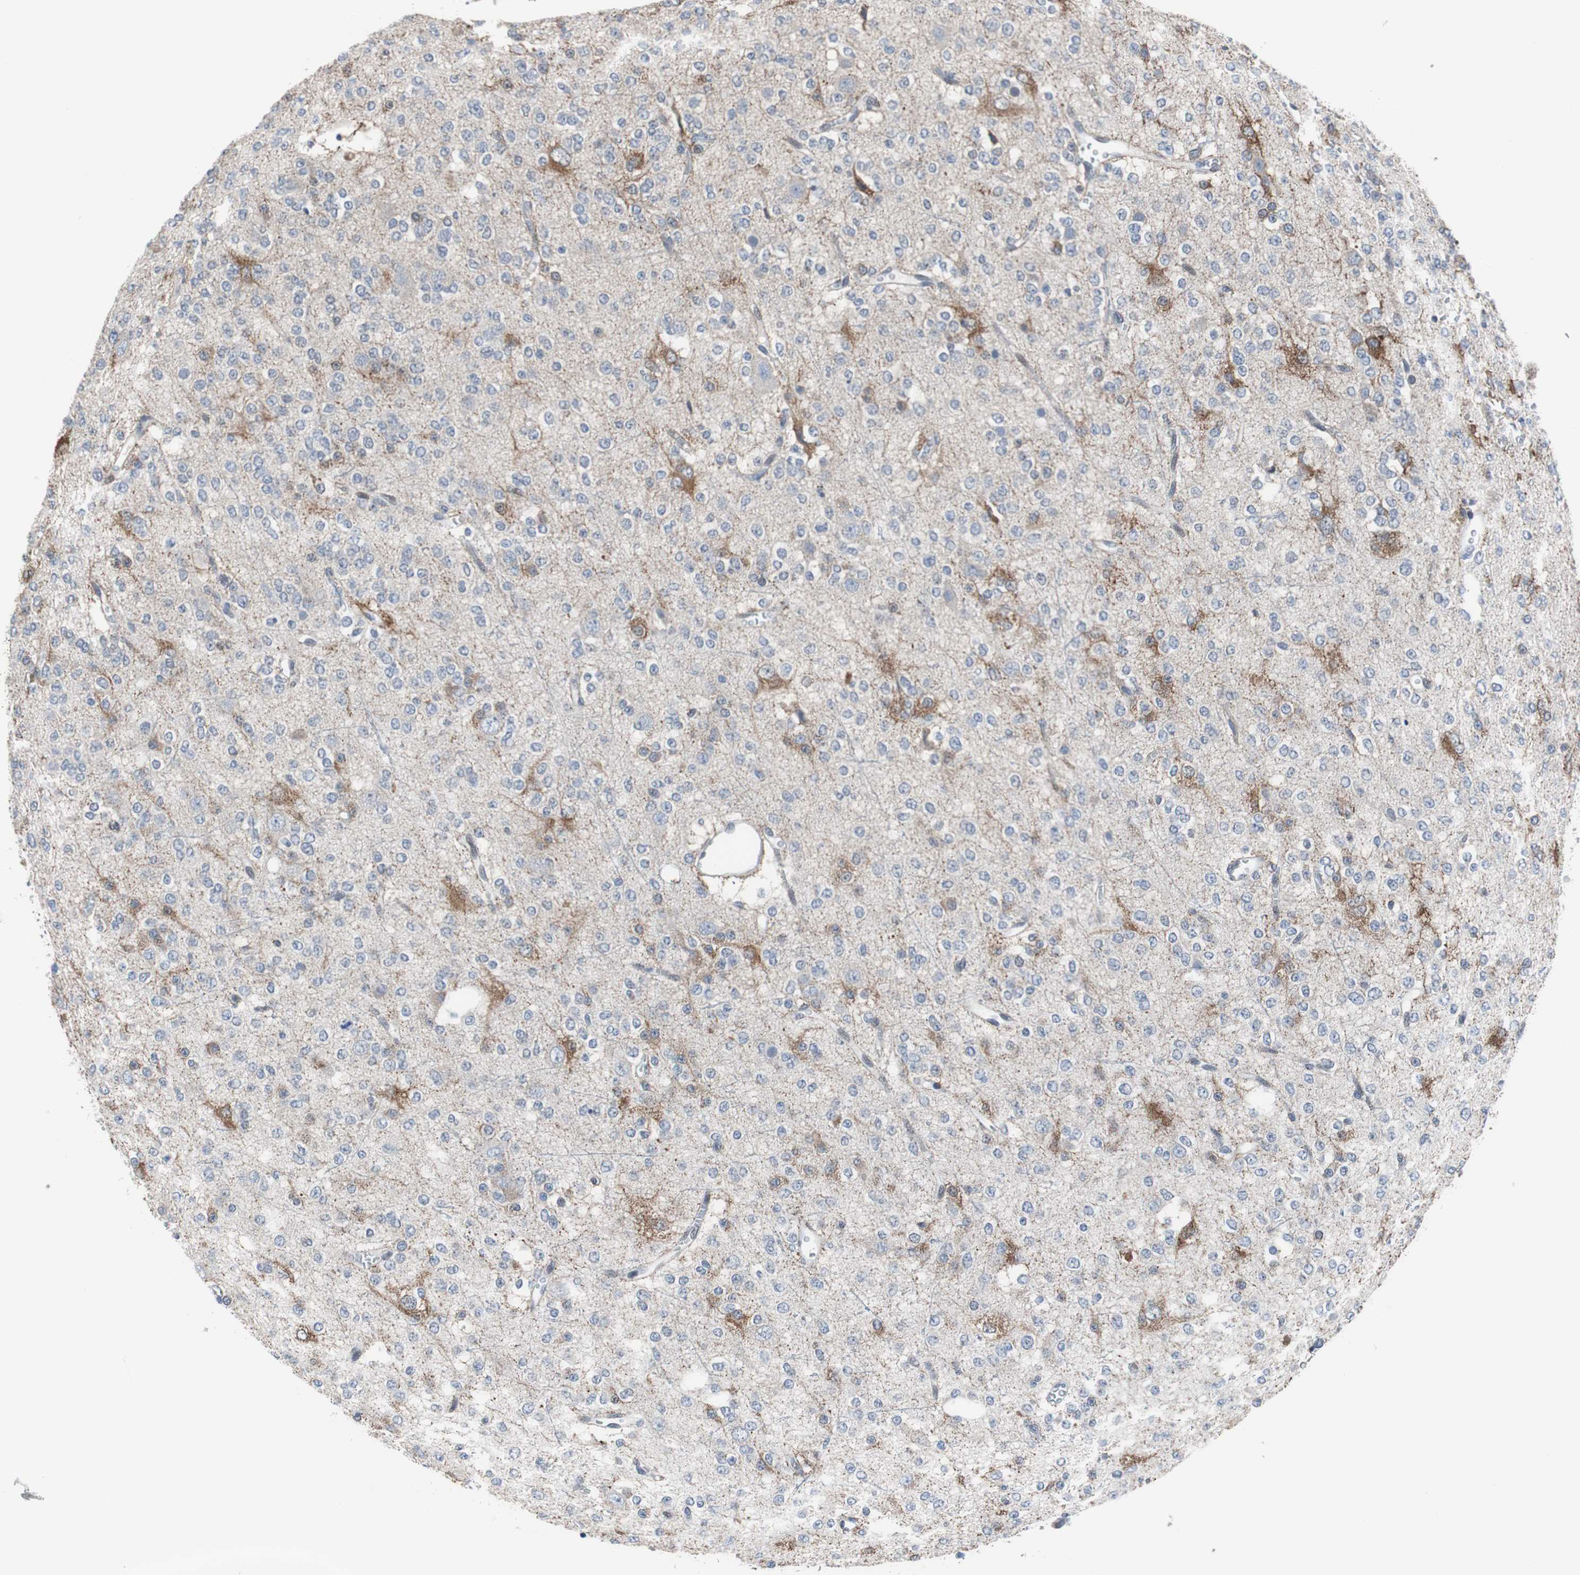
{"staining": {"intensity": "weak", "quantity": "<25%", "location": "cytoplasmic/membranous"}, "tissue": "glioma", "cell_type": "Tumor cells", "image_type": "cancer", "snomed": [{"axis": "morphology", "description": "Glioma, malignant, Low grade"}, {"axis": "topography", "description": "Brain"}], "caption": "This is an IHC micrograph of low-grade glioma (malignant). There is no staining in tumor cells.", "gene": "TP63", "patient": {"sex": "male", "age": 38}}